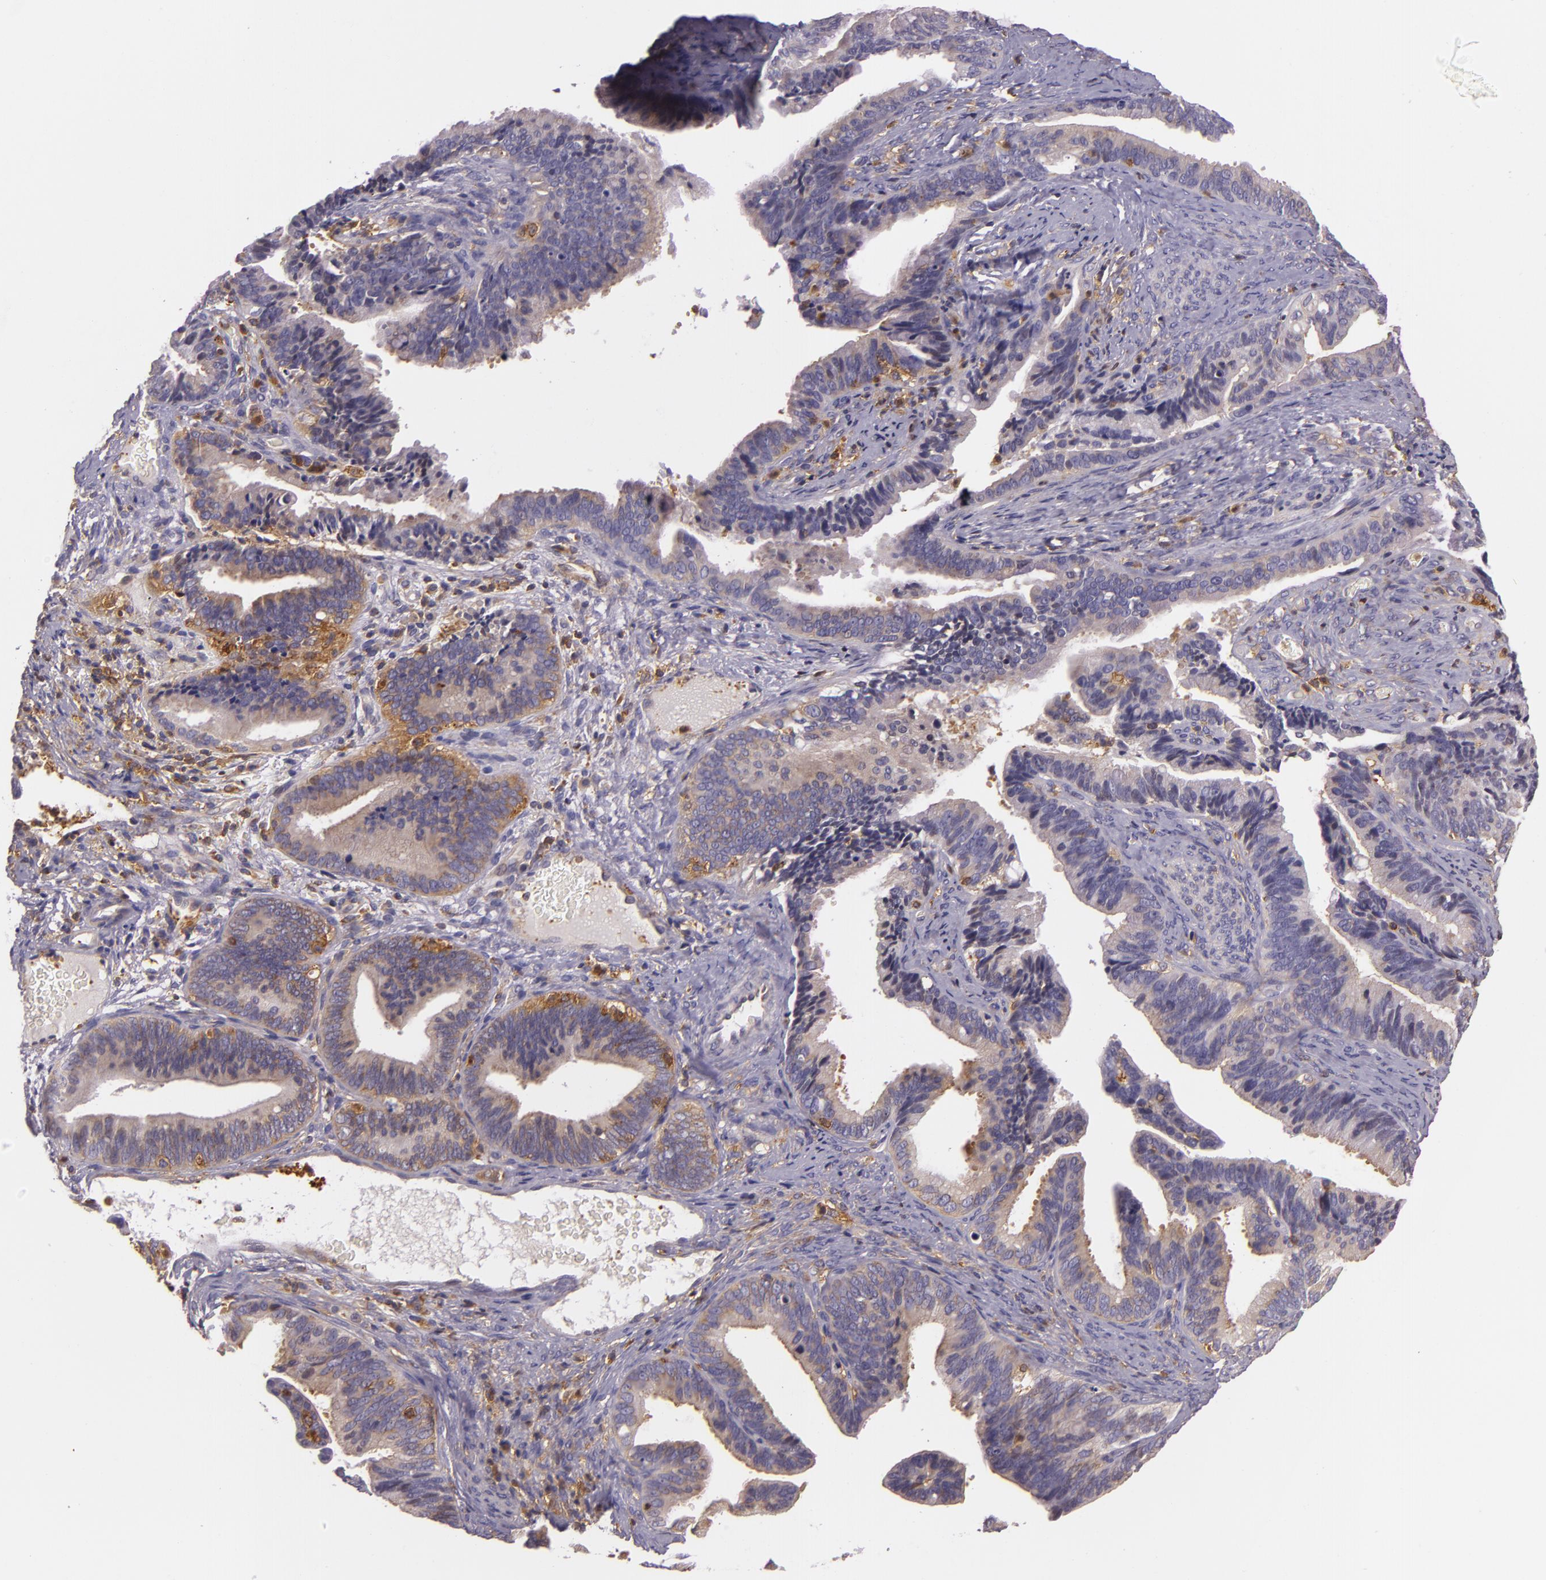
{"staining": {"intensity": "moderate", "quantity": "25%-75%", "location": "cytoplasmic/membranous"}, "tissue": "cervical cancer", "cell_type": "Tumor cells", "image_type": "cancer", "snomed": [{"axis": "morphology", "description": "Adenocarcinoma, NOS"}, {"axis": "topography", "description": "Cervix"}], "caption": "Cervical cancer (adenocarcinoma) was stained to show a protein in brown. There is medium levels of moderate cytoplasmic/membranous positivity in about 25%-75% of tumor cells. (DAB IHC with brightfield microscopy, high magnification).", "gene": "TLN1", "patient": {"sex": "female", "age": 47}}